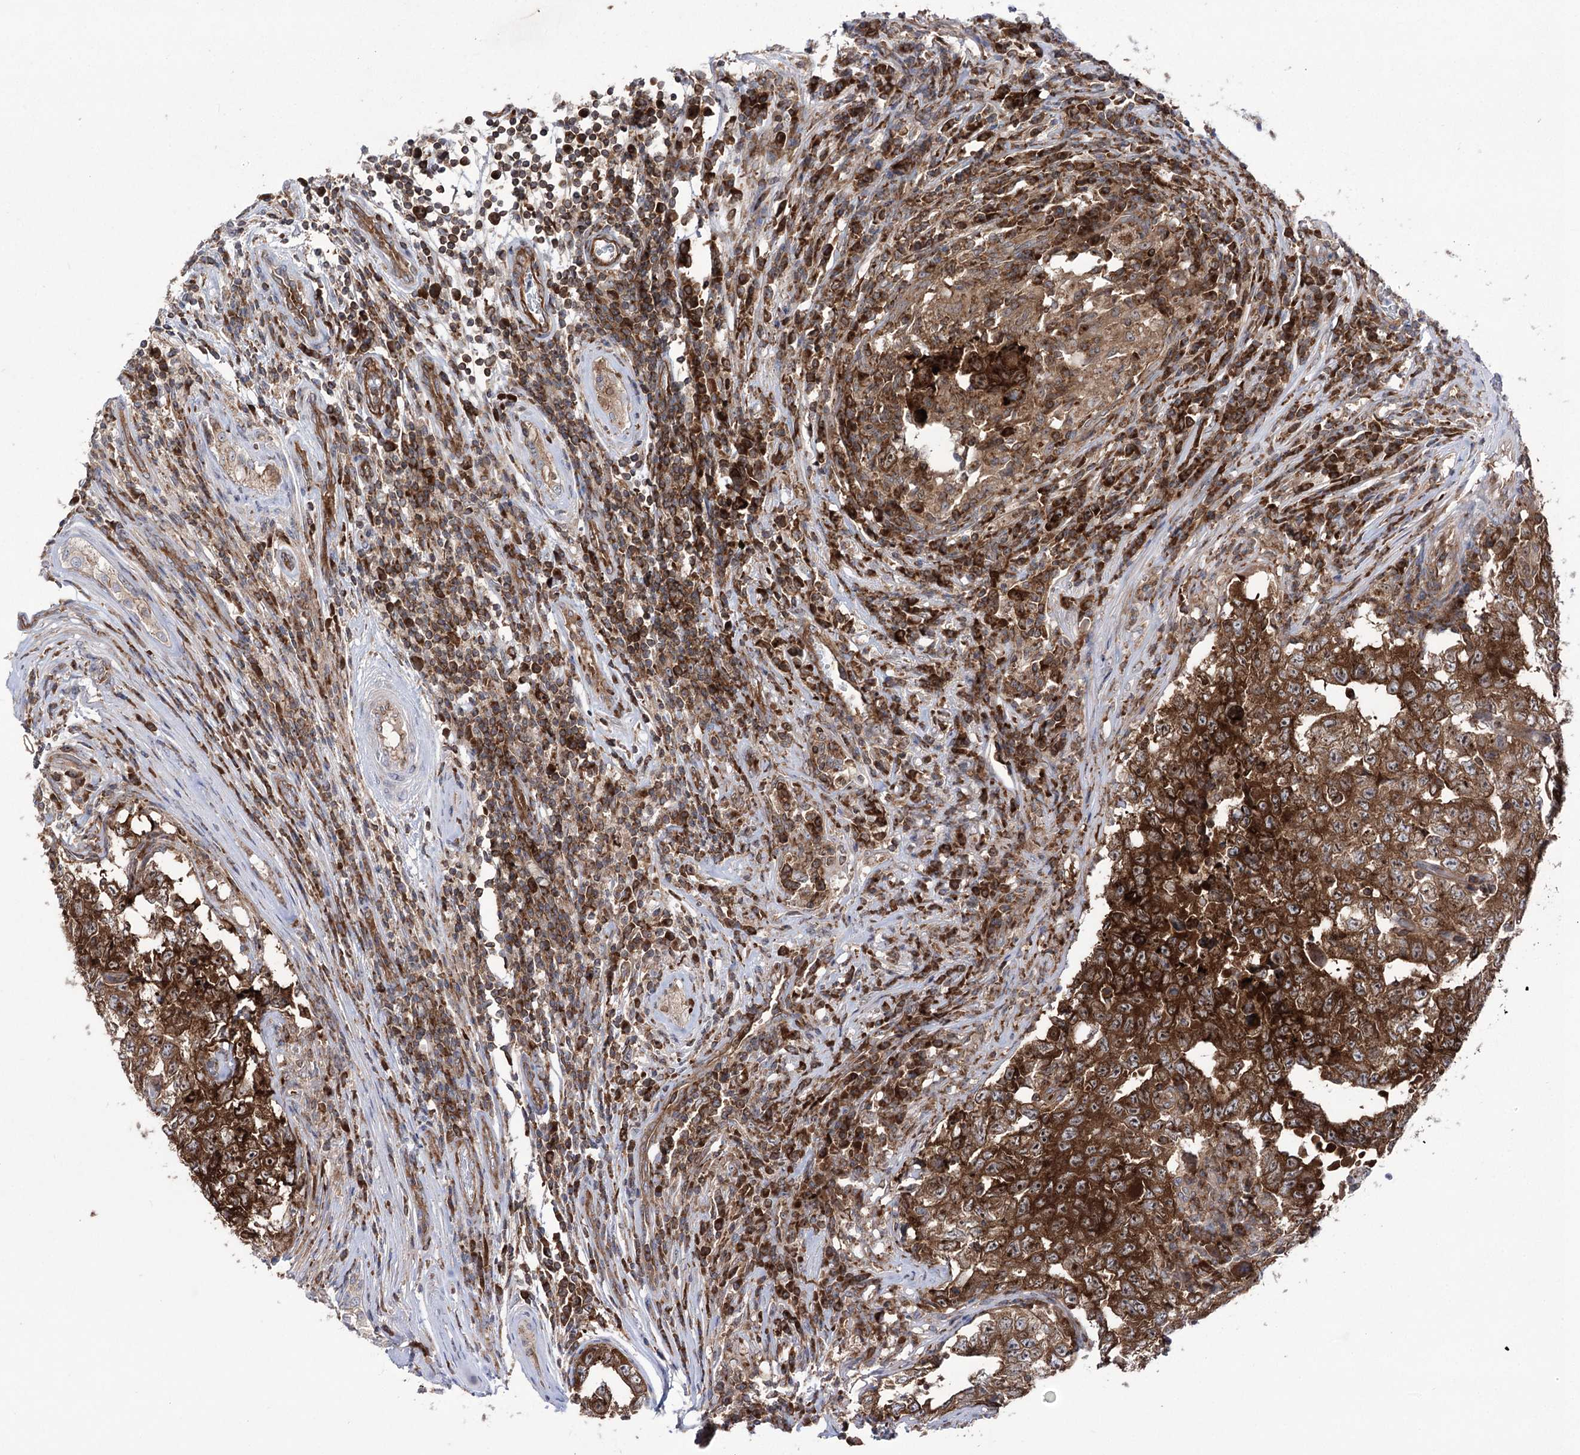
{"staining": {"intensity": "strong", "quantity": ">75%", "location": "cytoplasmic/membranous"}, "tissue": "testis cancer", "cell_type": "Tumor cells", "image_type": "cancer", "snomed": [{"axis": "morphology", "description": "Carcinoma, Embryonal, NOS"}, {"axis": "topography", "description": "Testis"}], "caption": "A micrograph of human embryonal carcinoma (testis) stained for a protein displays strong cytoplasmic/membranous brown staining in tumor cells. Nuclei are stained in blue.", "gene": "ZNF622", "patient": {"sex": "male", "age": 26}}